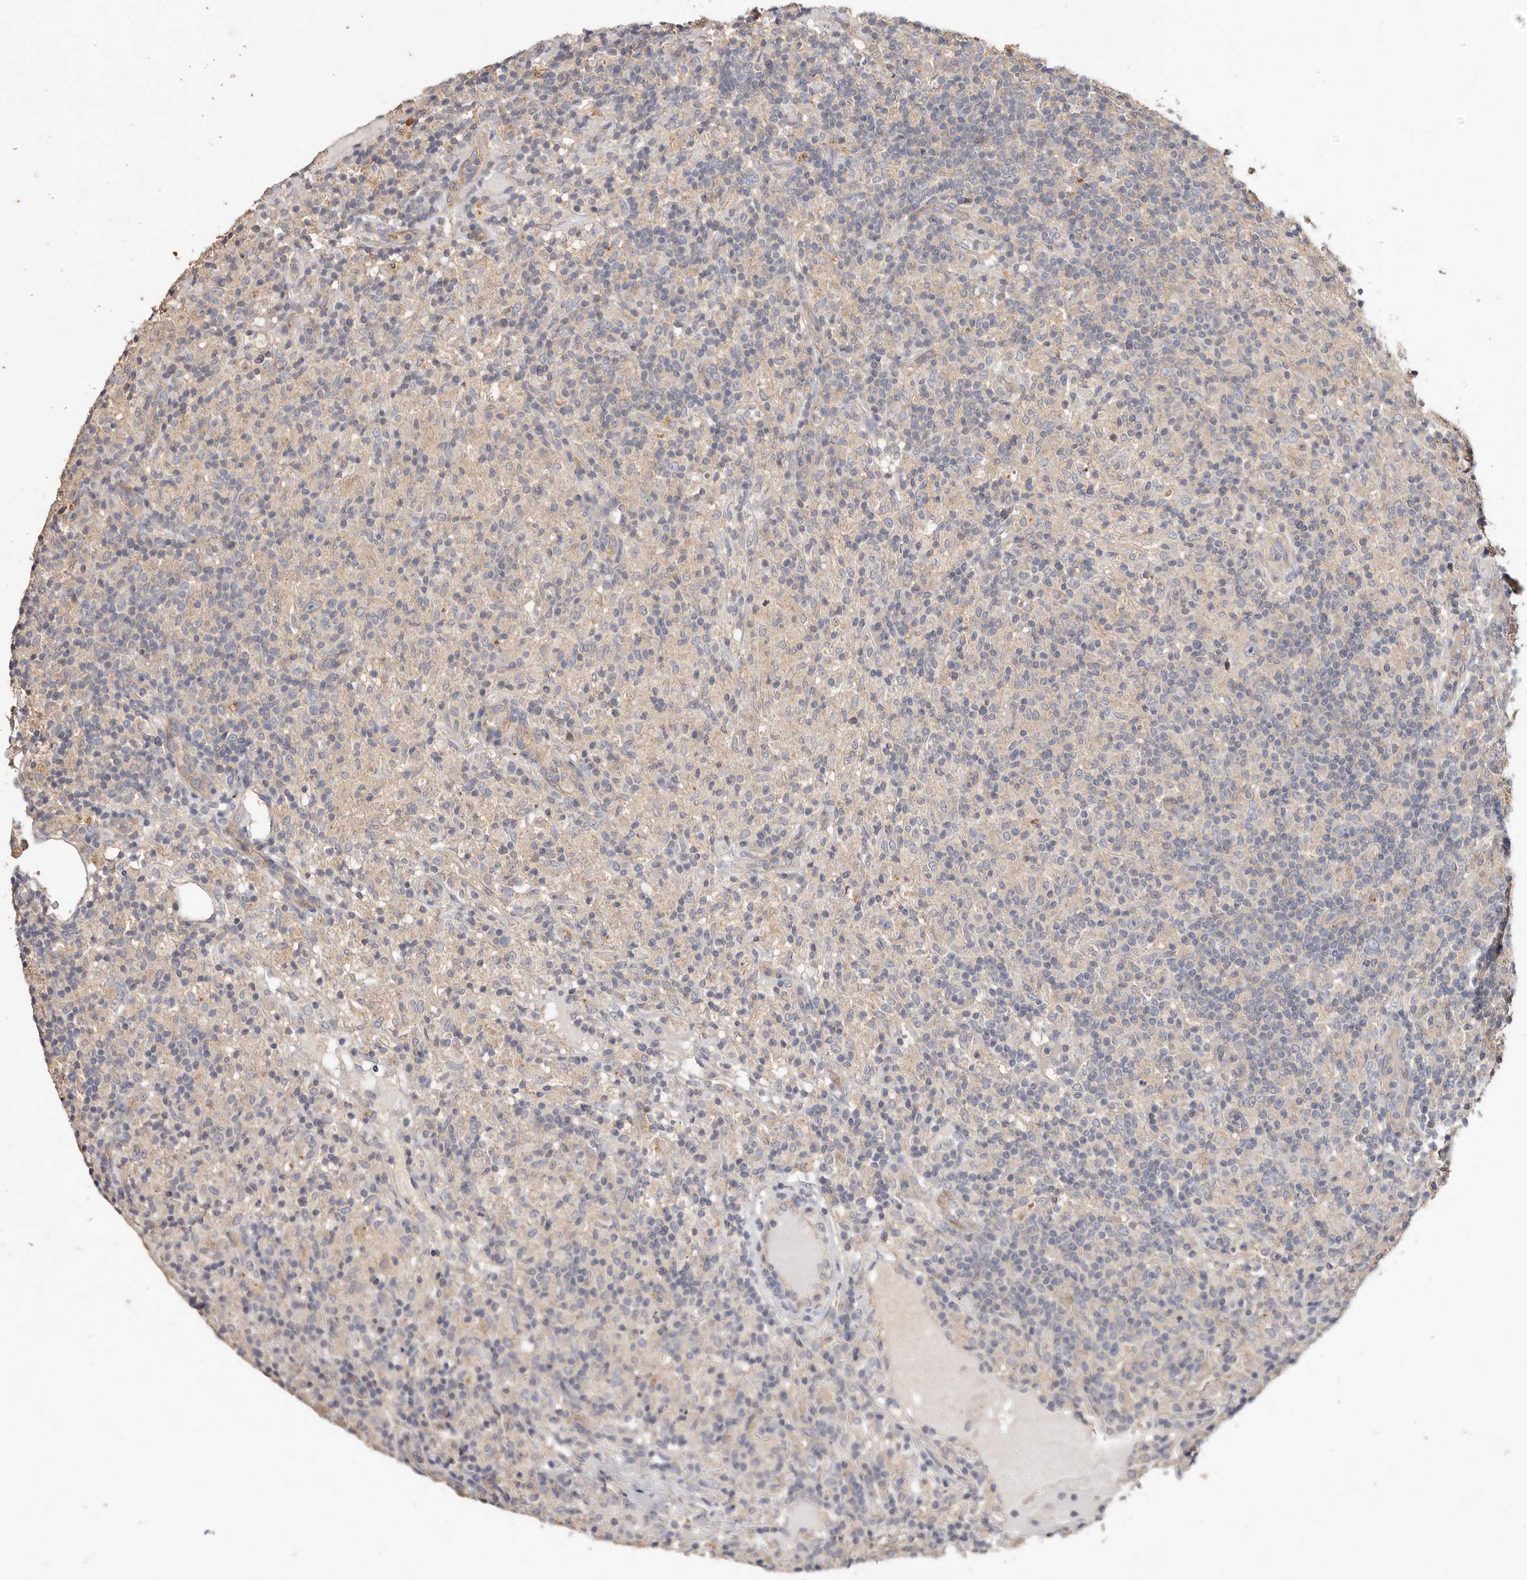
{"staining": {"intensity": "negative", "quantity": "none", "location": "none"}, "tissue": "lymphoma", "cell_type": "Tumor cells", "image_type": "cancer", "snomed": [{"axis": "morphology", "description": "Hodgkin's disease, NOS"}, {"axis": "topography", "description": "Lymph node"}], "caption": "Tumor cells show no significant protein expression in lymphoma.", "gene": "THBS3", "patient": {"sex": "male", "age": 70}}